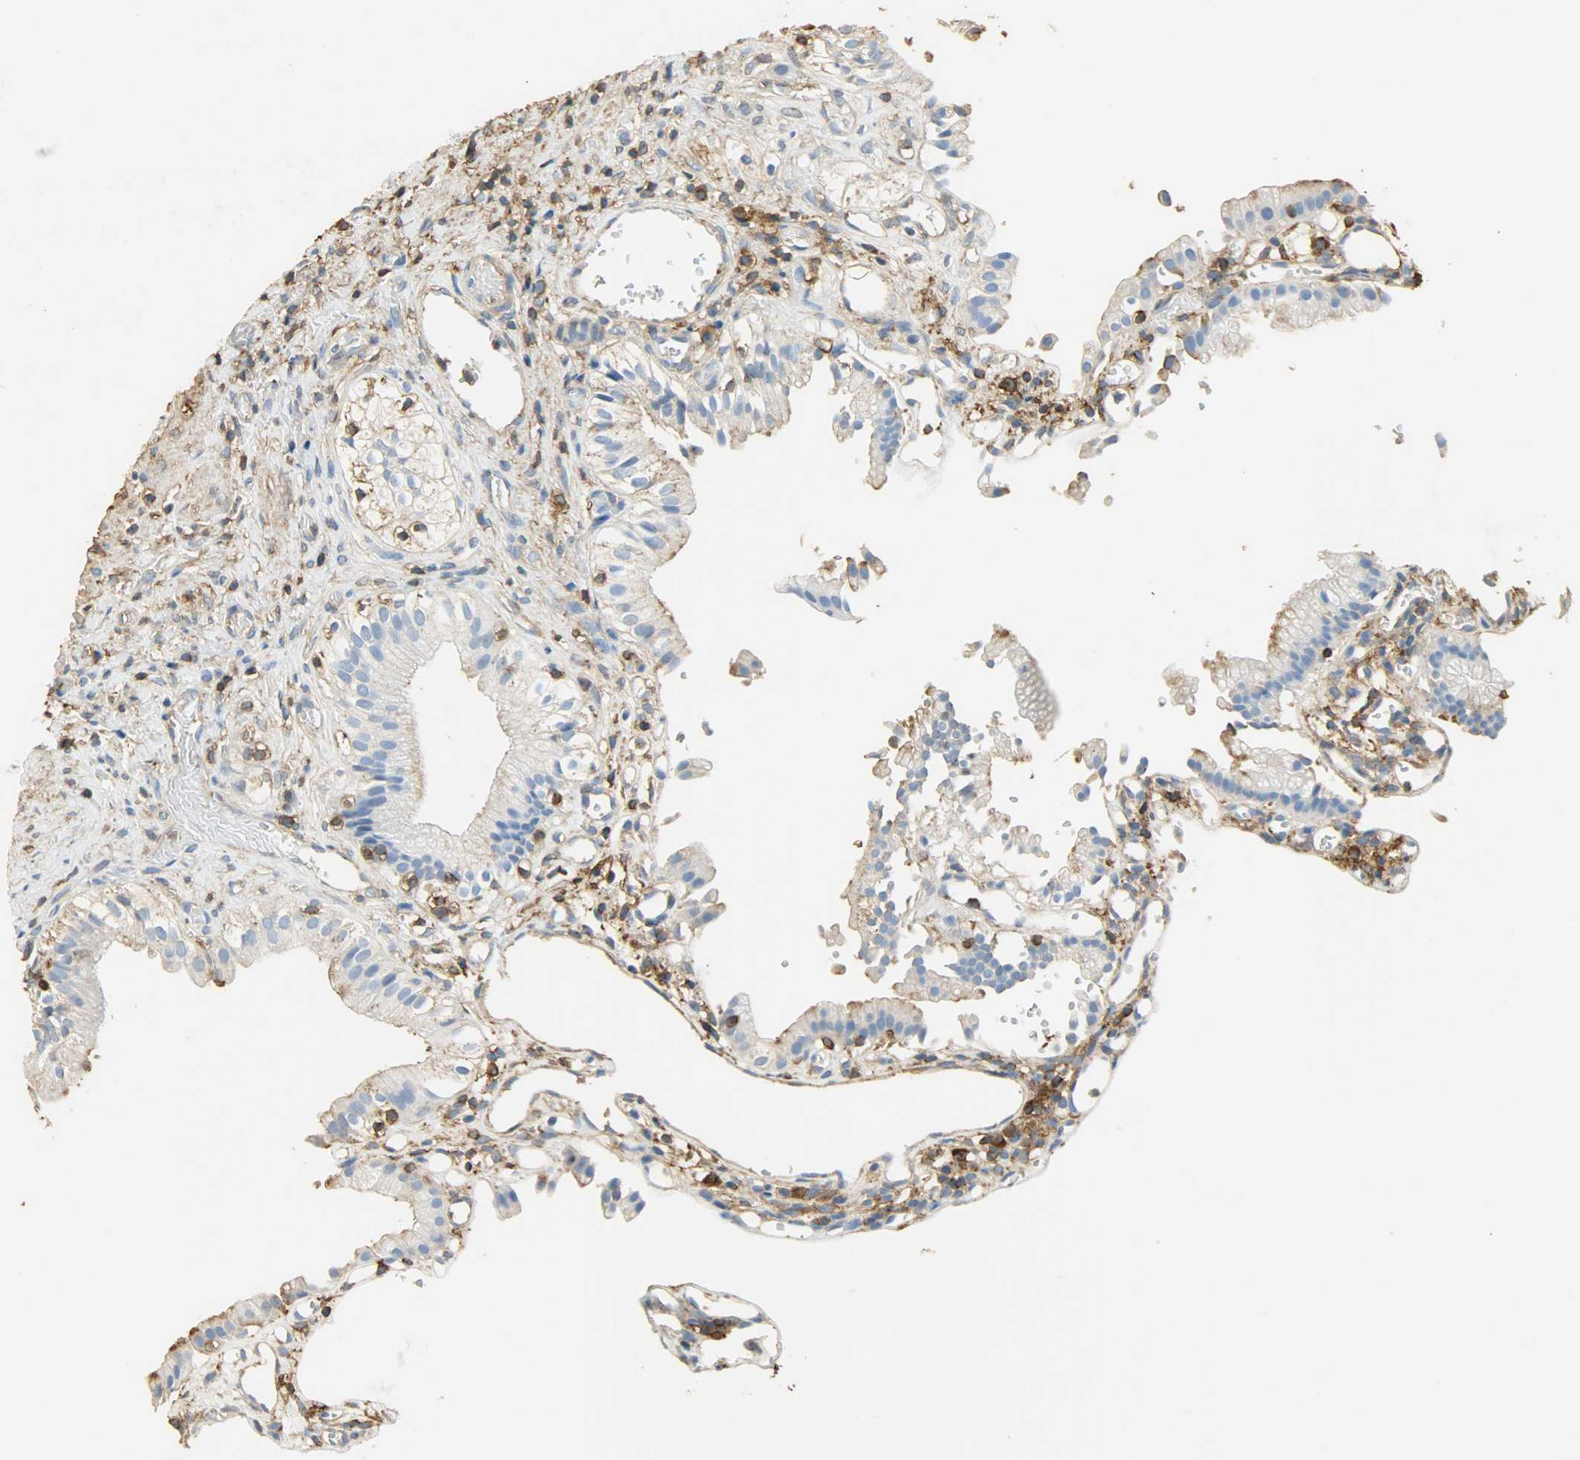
{"staining": {"intensity": "negative", "quantity": "none", "location": "none"}, "tissue": "gallbladder", "cell_type": "Glandular cells", "image_type": "normal", "snomed": [{"axis": "morphology", "description": "Normal tissue, NOS"}, {"axis": "topography", "description": "Gallbladder"}], "caption": "Immunohistochemistry micrograph of normal gallbladder: human gallbladder stained with DAB (3,3'-diaminobenzidine) shows no significant protein expression in glandular cells.", "gene": "ANXA6", "patient": {"sex": "male", "age": 65}}